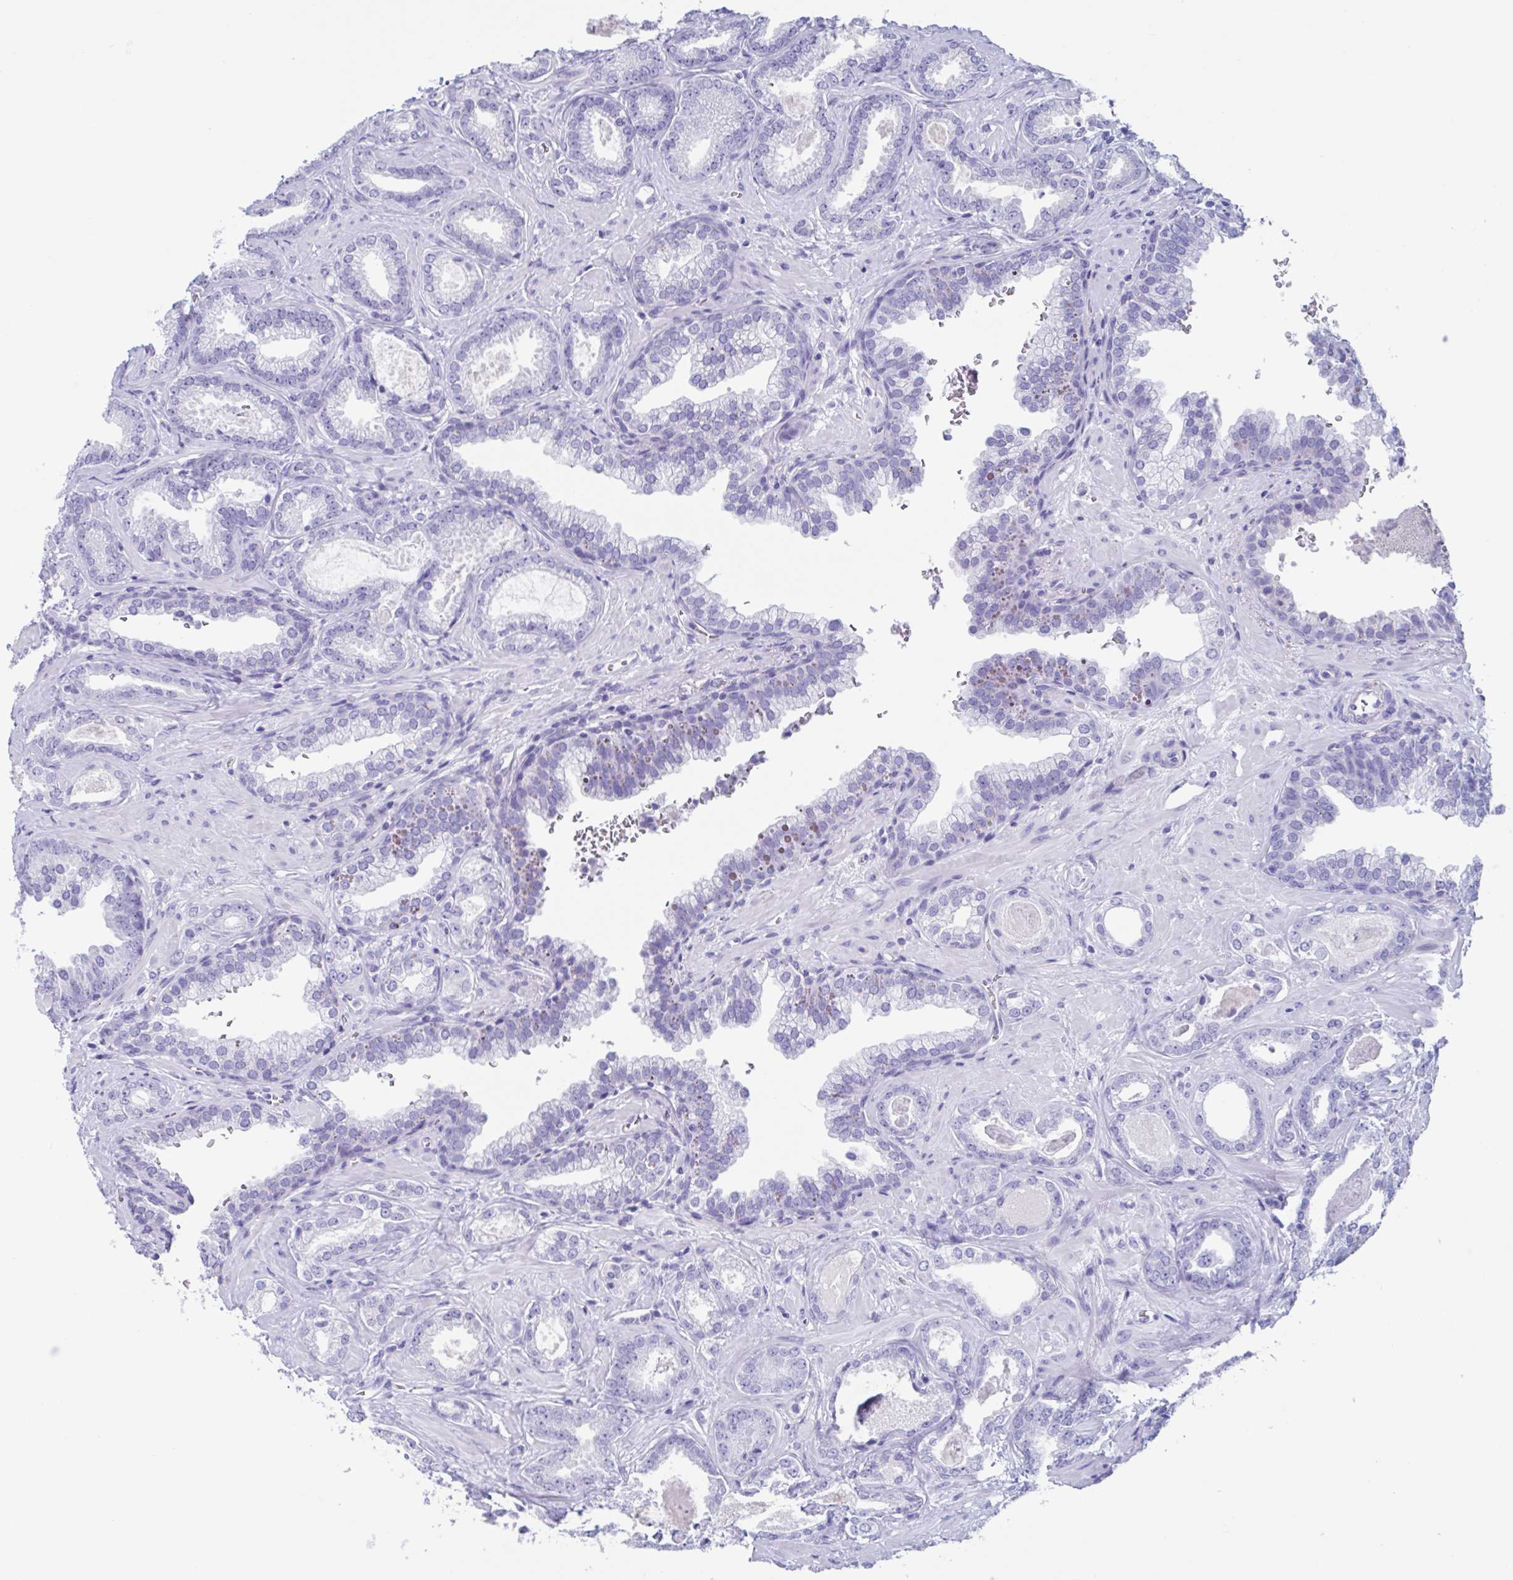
{"staining": {"intensity": "negative", "quantity": "none", "location": "none"}, "tissue": "prostate cancer", "cell_type": "Tumor cells", "image_type": "cancer", "snomed": [{"axis": "morphology", "description": "Adenocarcinoma, High grade"}, {"axis": "topography", "description": "Prostate"}], "caption": "A photomicrograph of human prostate cancer is negative for staining in tumor cells.", "gene": "USP35", "patient": {"sex": "male", "age": 58}}